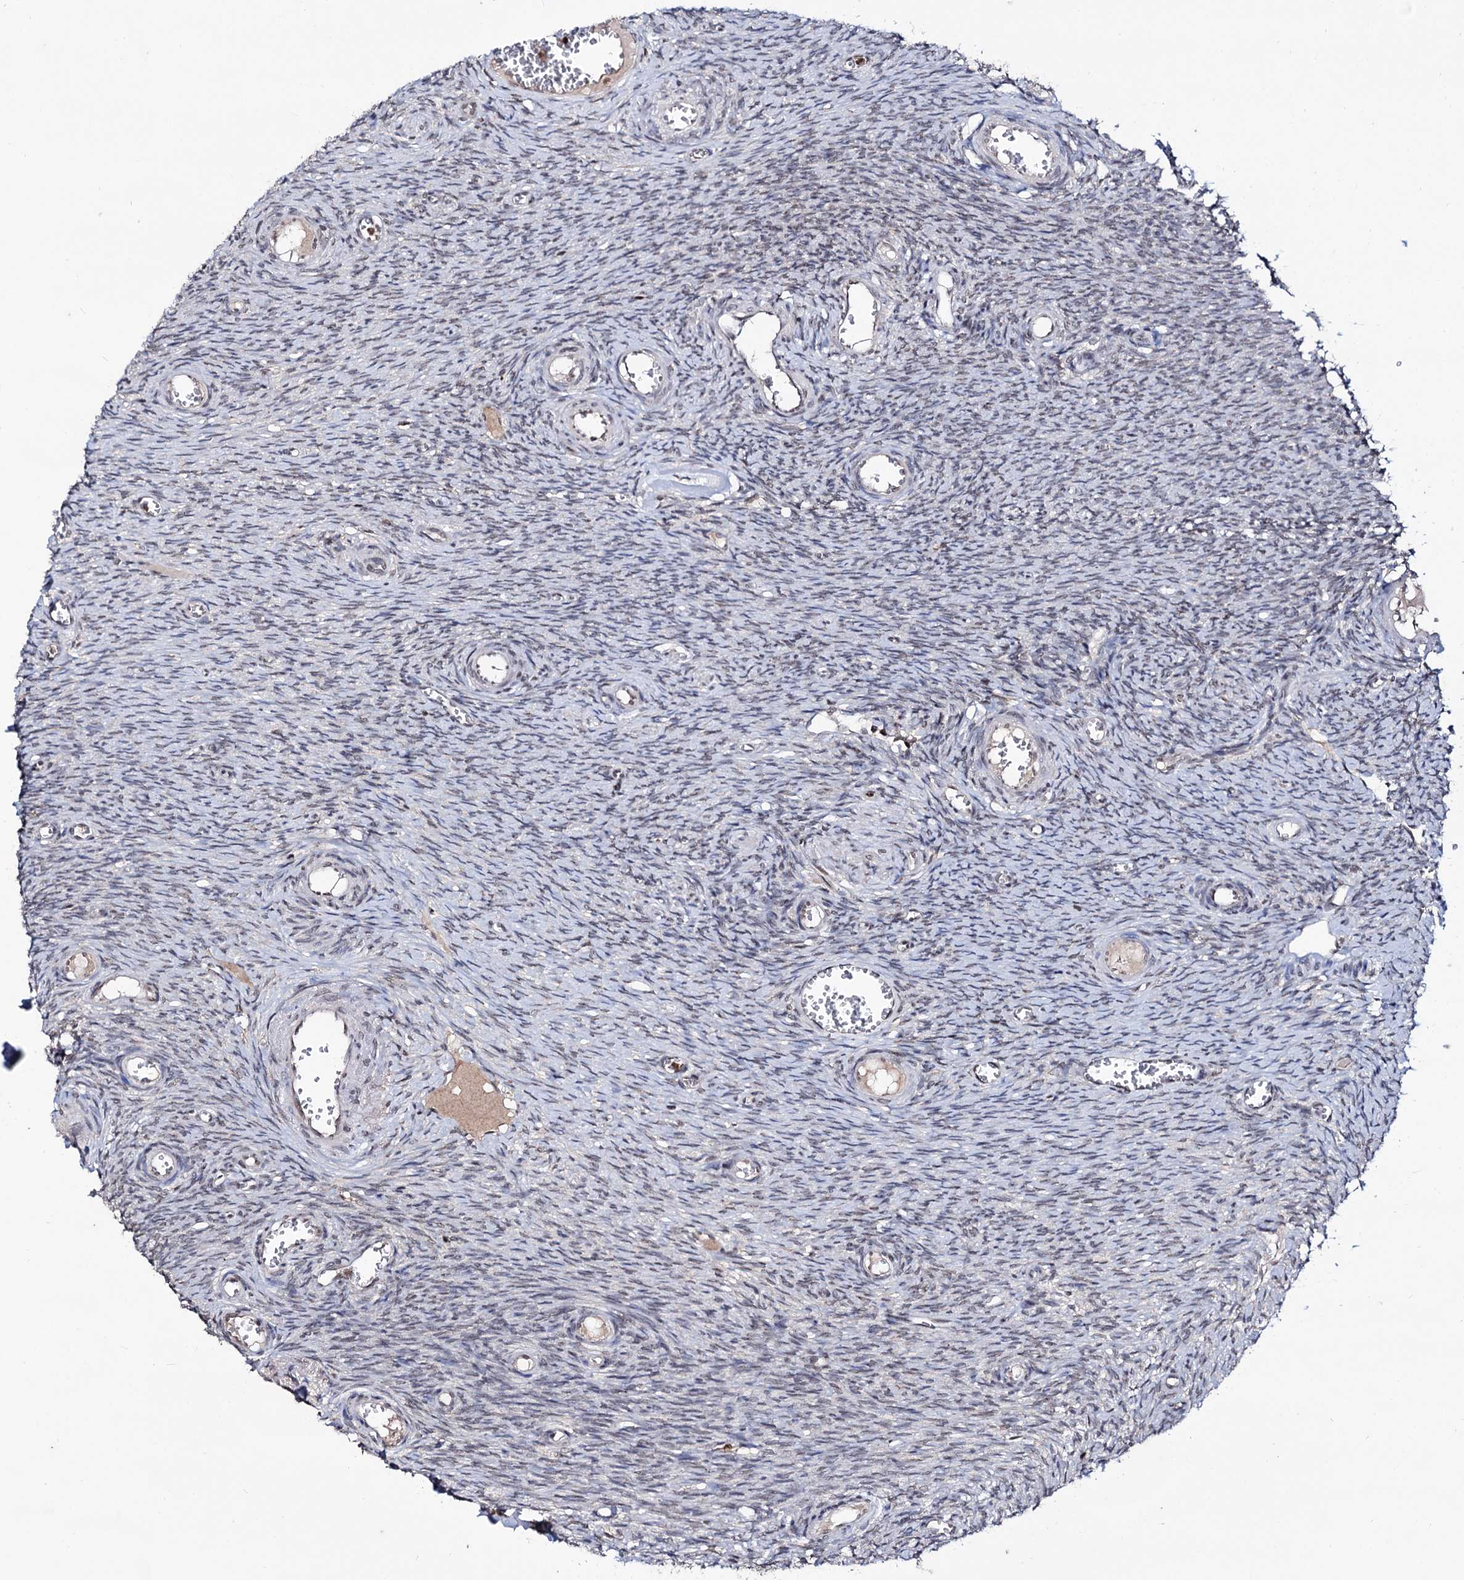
{"staining": {"intensity": "negative", "quantity": "none", "location": "none"}, "tissue": "ovary", "cell_type": "Ovarian stroma cells", "image_type": "normal", "snomed": [{"axis": "morphology", "description": "Normal tissue, NOS"}, {"axis": "topography", "description": "Ovary"}], "caption": "A histopathology image of ovary stained for a protein shows no brown staining in ovarian stroma cells.", "gene": "SMCHD1", "patient": {"sex": "female", "age": 44}}